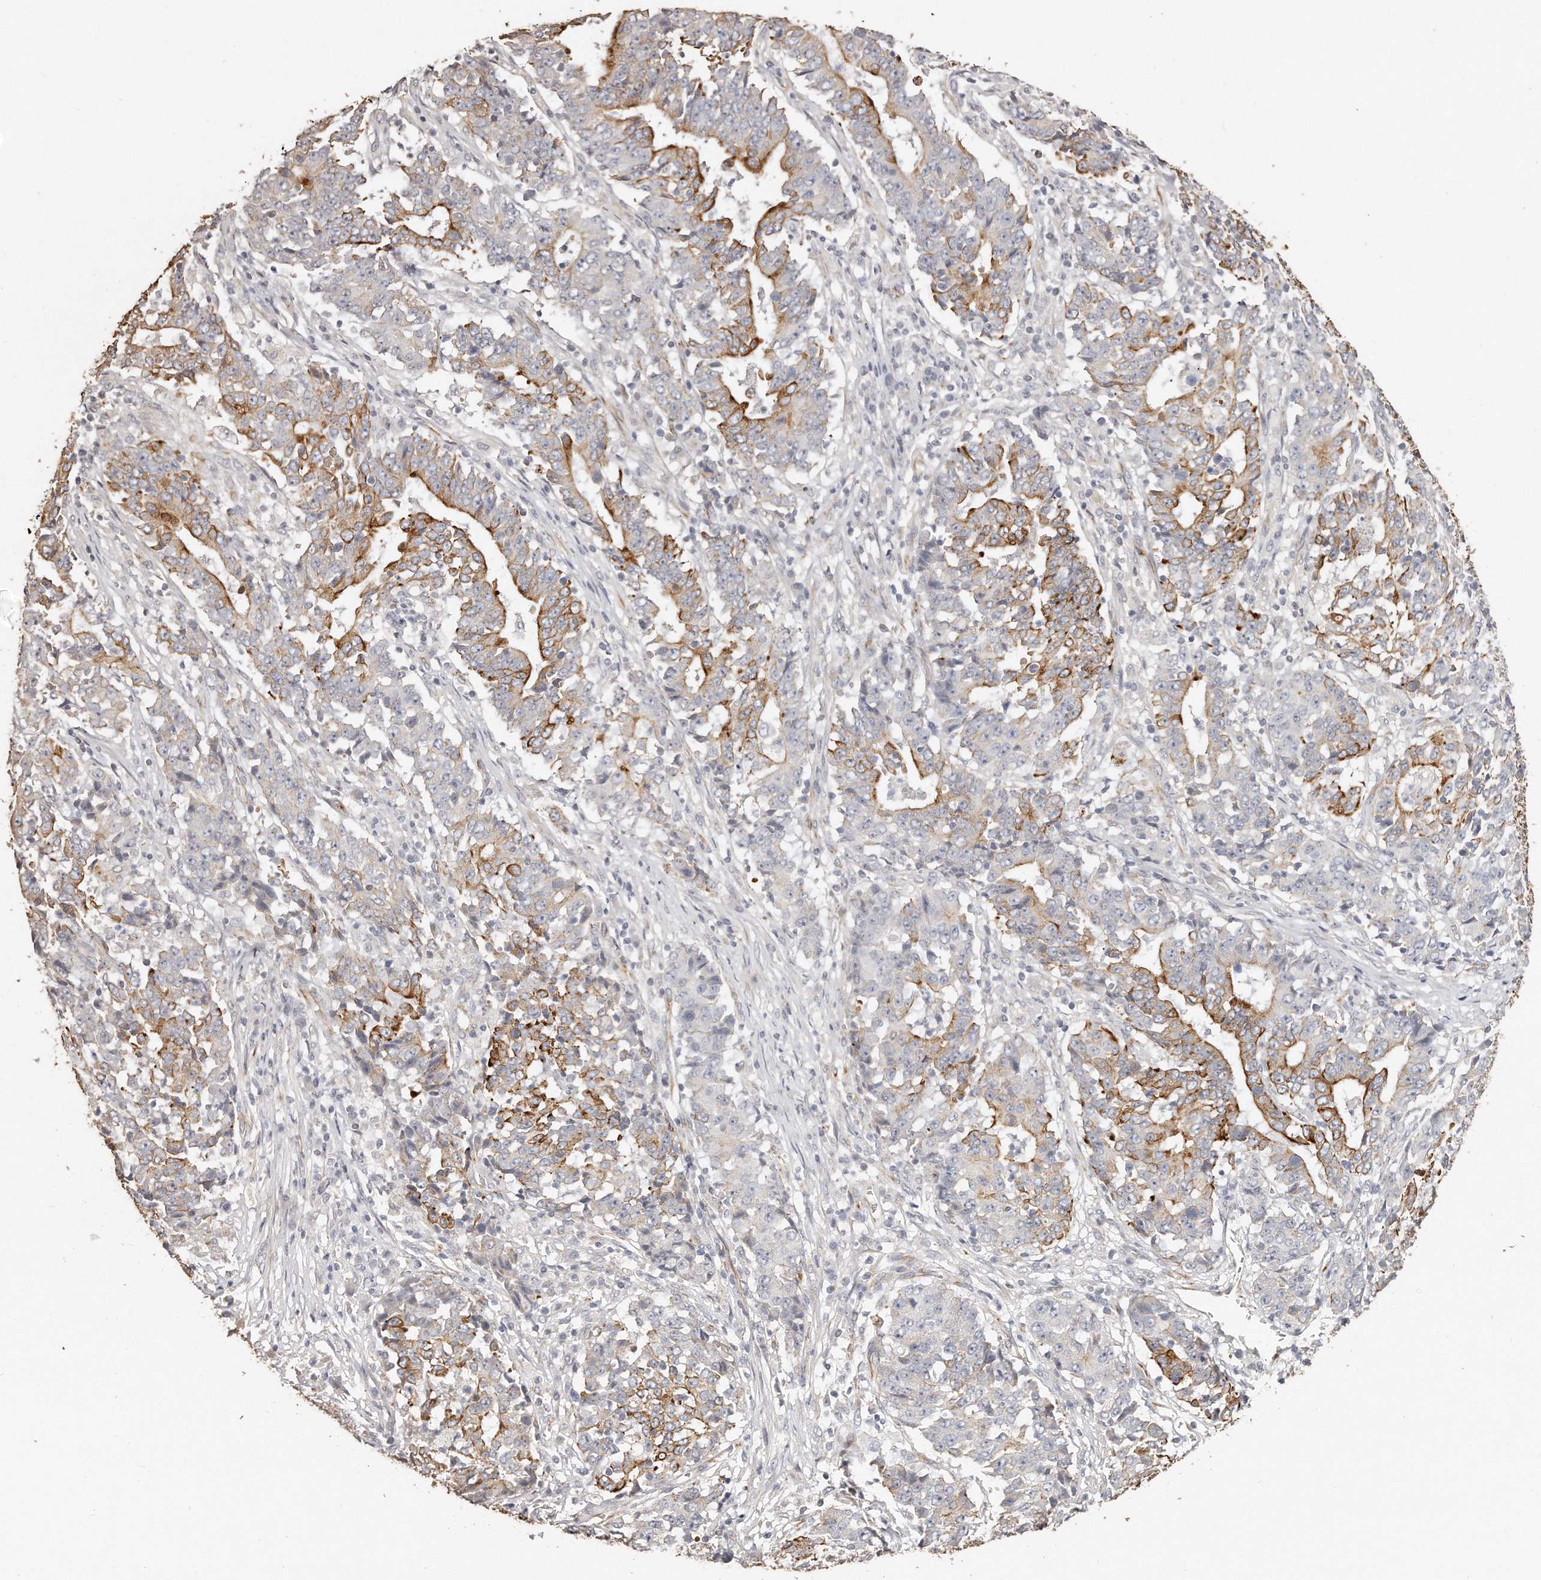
{"staining": {"intensity": "moderate", "quantity": "25%-75%", "location": "cytoplasmic/membranous"}, "tissue": "stomach cancer", "cell_type": "Tumor cells", "image_type": "cancer", "snomed": [{"axis": "morphology", "description": "Adenocarcinoma, NOS"}, {"axis": "topography", "description": "Stomach"}], "caption": "Adenocarcinoma (stomach) tissue demonstrates moderate cytoplasmic/membranous positivity in approximately 25%-75% of tumor cells", "gene": "ZYG11A", "patient": {"sex": "male", "age": 59}}